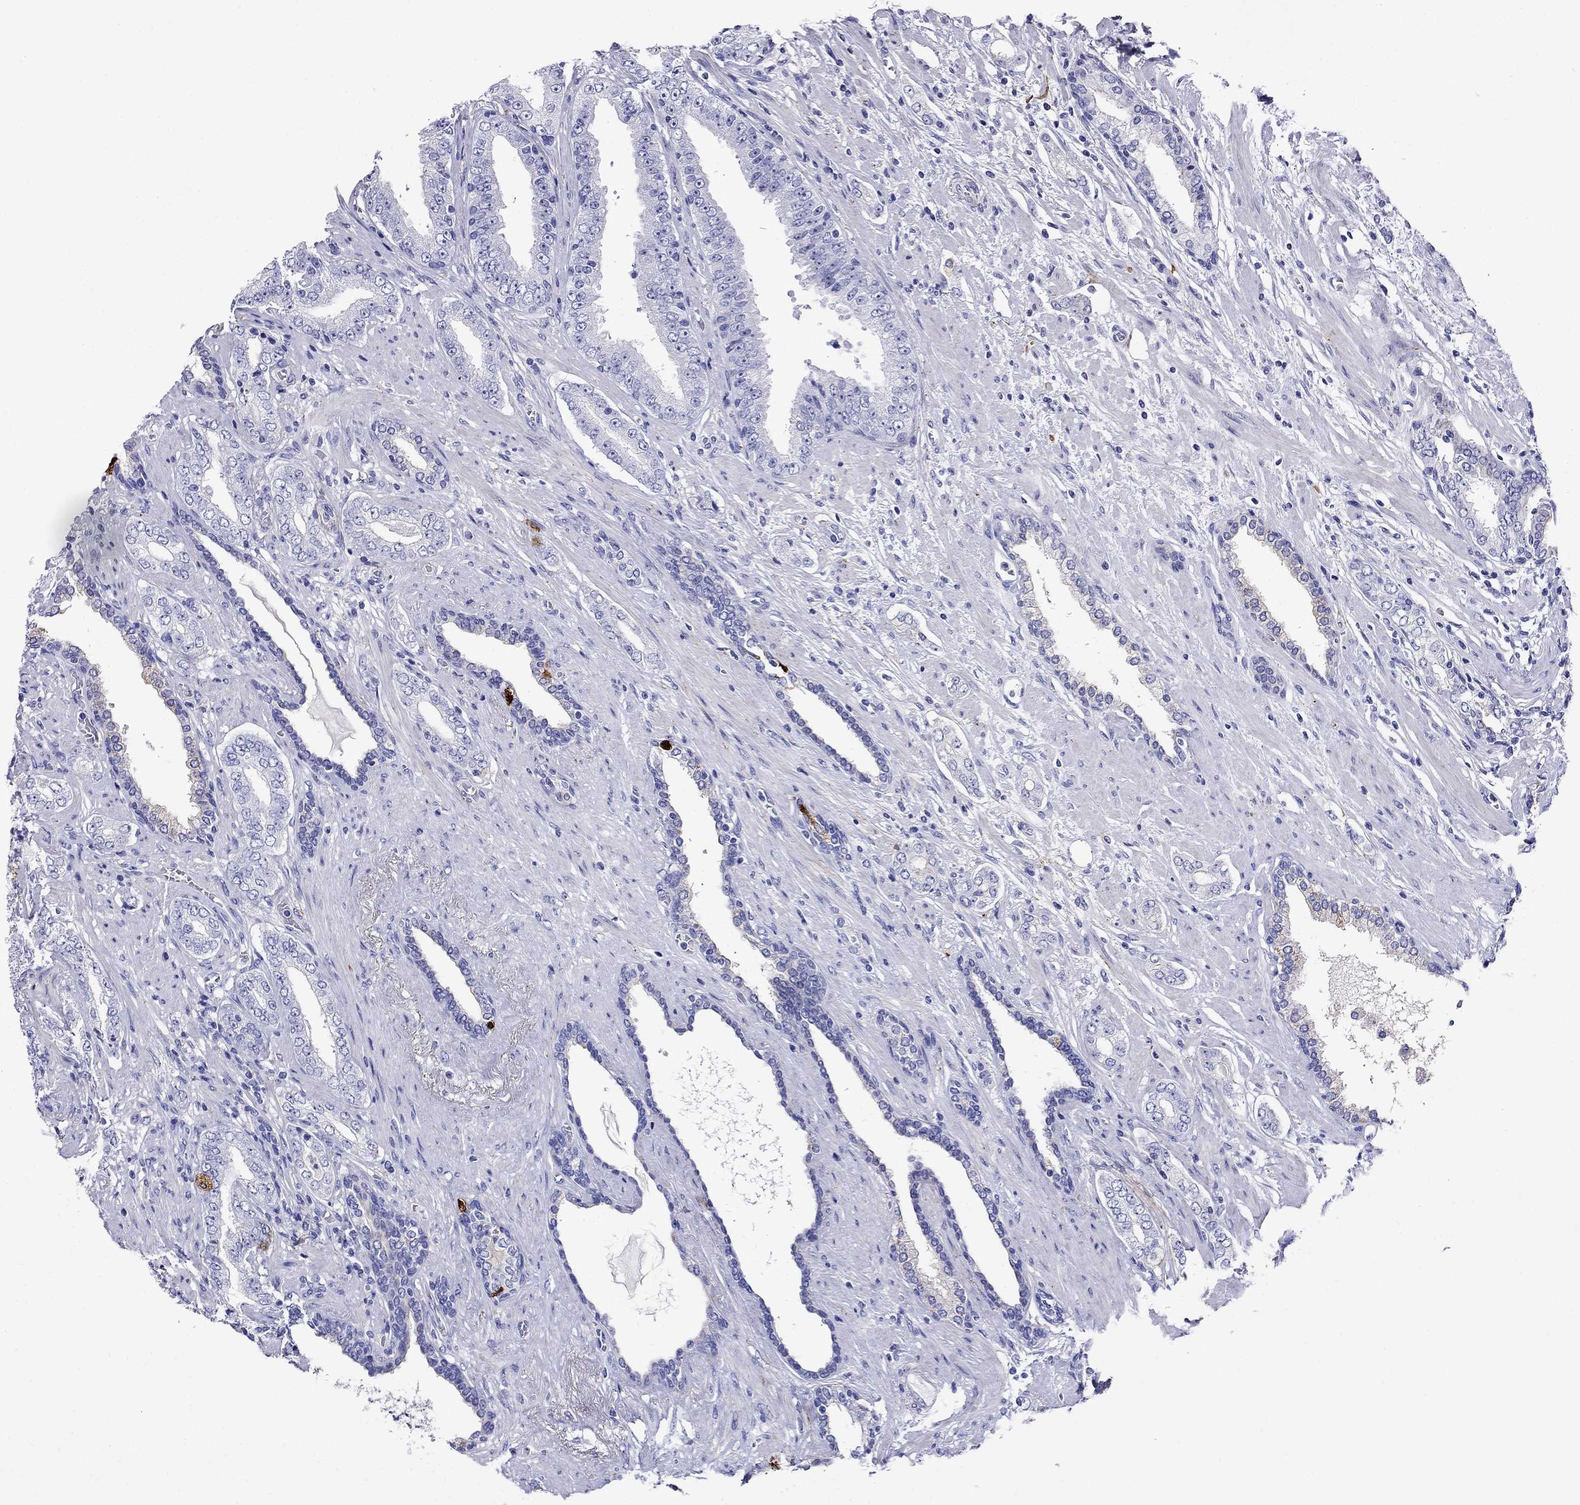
{"staining": {"intensity": "negative", "quantity": "none", "location": "none"}, "tissue": "prostate cancer", "cell_type": "Tumor cells", "image_type": "cancer", "snomed": [{"axis": "morphology", "description": "Adenocarcinoma, Low grade"}, {"axis": "topography", "description": "Prostate and seminal vesicle, NOS"}], "caption": "This is an IHC image of prostate low-grade adenocarcinoma. There is no expression in tumor cells.", "gene": "SCG2", "patient": {"sex": "male", "age": 61}}